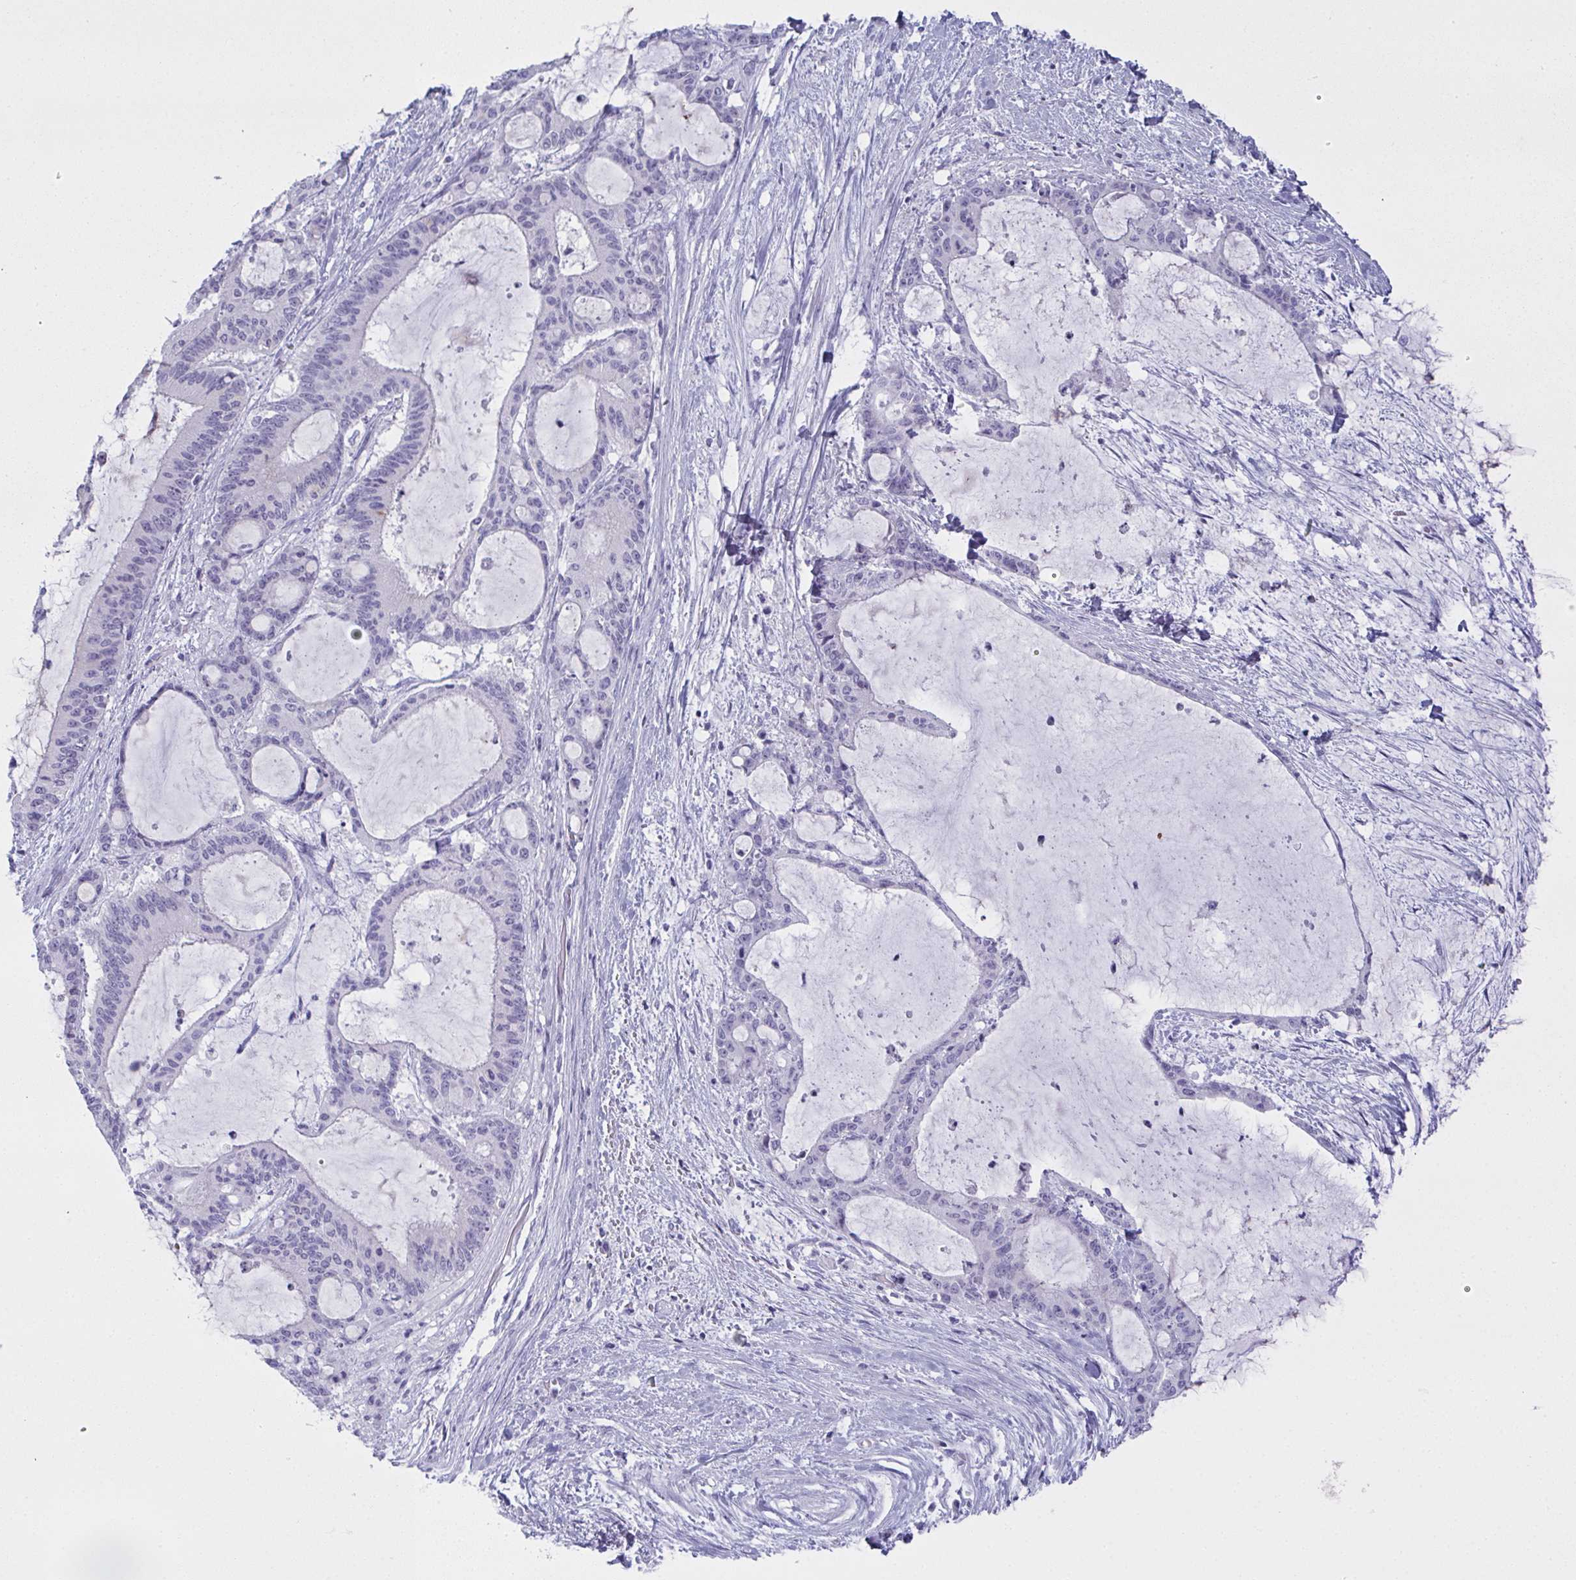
{"staining": {"intensity": "negative", "quantity": "none", "location": "none"}, "tissue": "liver cancer", "cell_type": "Tumor cells", "image_type": "cancer", "snomed": [{"axis": "morphology", "description": "Normal tissue, NOS"}, {"axis": "morphology", "description": "Cholangiocarcinoma"}, {"axis": "topography", "description": "Liver"}, {"axis": "topography", "description": "Peripheral nerve tissue"}], "caption": "Cholangiocarcinoma (liver) was stained to show a protein in brown. There is no significant staining in tumor cells.", "gene": "SLC36A2", "patient": {"sex": "female", "age": 73}}